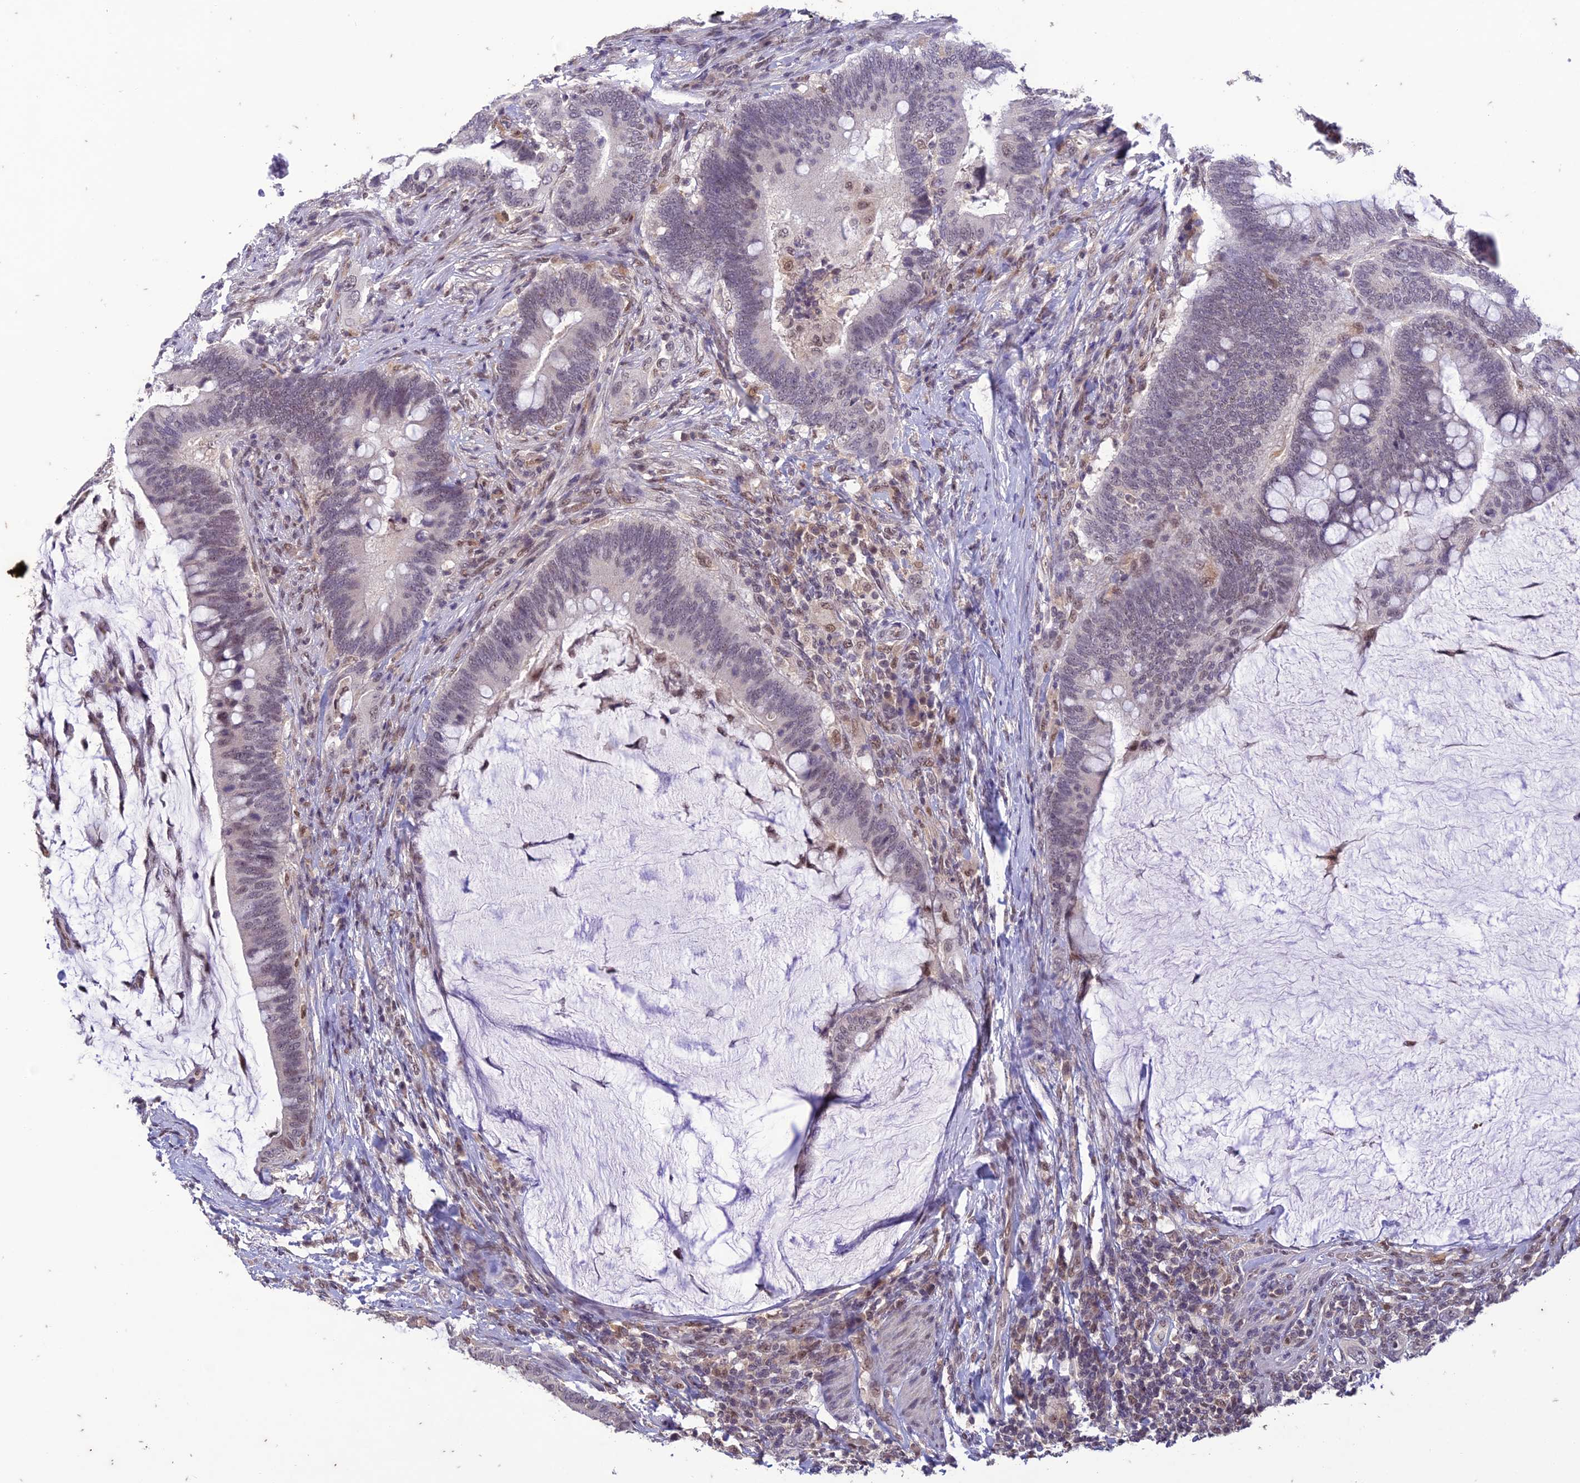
{"staining": {"intensity": "weak", "quantity": "<25%", "location": "nuclear"}, "tissue": "colorectal cancer", "cell_type": "Tumor cells", "image_type": "cancer", "snomed": [{"axis": "morphology", "description": "Adenocarcinoma, NOS"}, {"axis": "topography", "description": "Colon"}], "caption": "Immunohistochemistry of human colorectal cancer reveals no staining in tumor cells.", "gene": "POP4", "patient": {"sex": "female", "age": 66}}